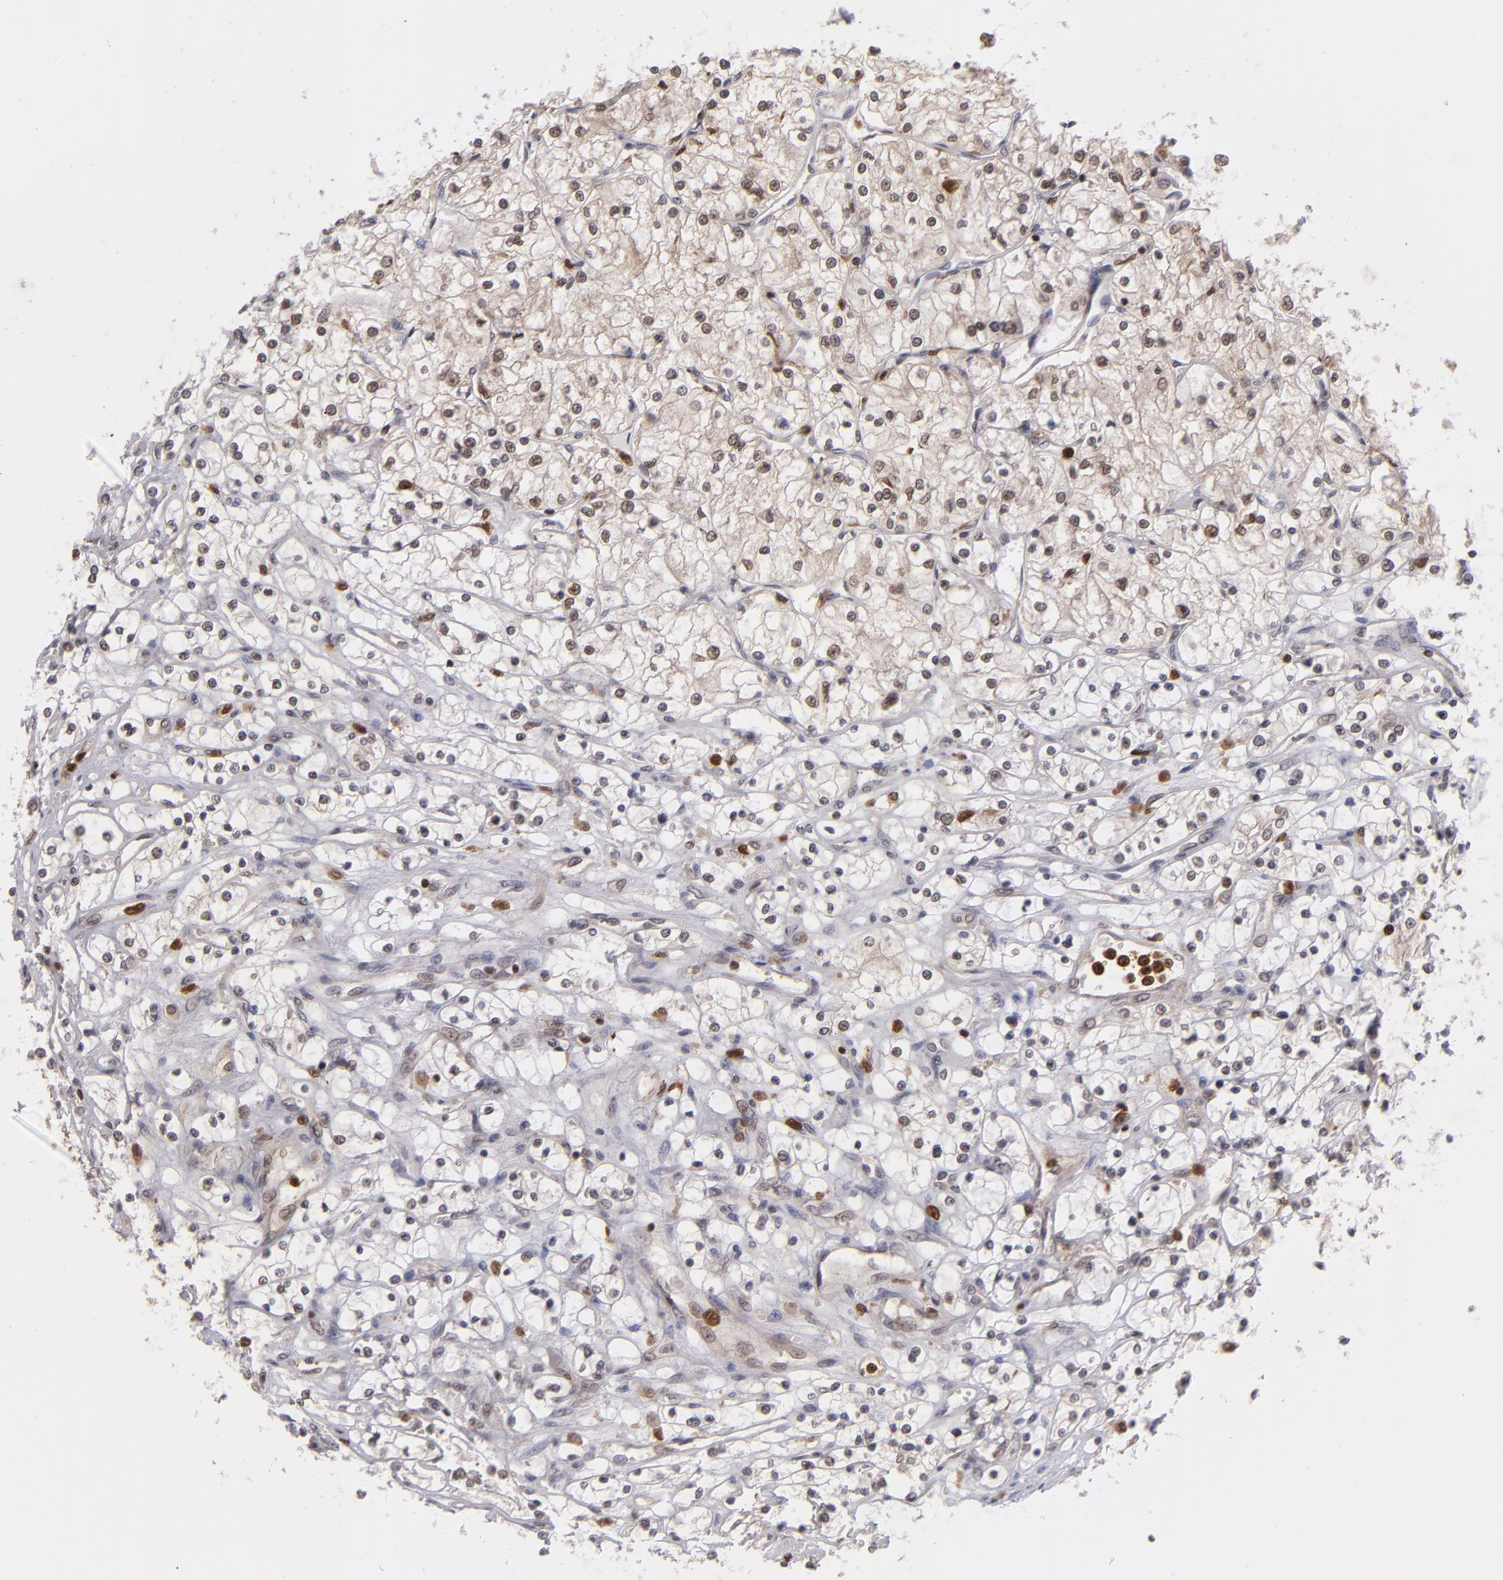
{"staining": {"intensity": "weak", "quantity": ">75%", "location": "cytoplasmic/membranous,nuclear"}, "tissue": "renal cancer", "cell_type": "Tumor cells", "image_type": "cancer", "snomed": [{"axis": "morphology", "description": "Adenocarcinoma, NOS"}, {"axis": "topography", "description": "Kidney"}], "caption": "Immunohistochemistry (IHC) photomicrograph of neoplastic tissue: adenocarcinoma (renal) stained using immunohistochemistry (IHC) demonstrates low levels of weak protein expression localized specifically in the cytoplasmic/membranous and nuclear of tumor cells, appearing as a cytoplasmic/membranous and nuclear brown color.", "gene": "GRB2", "patient": {"sex": "male", "age": 61}}